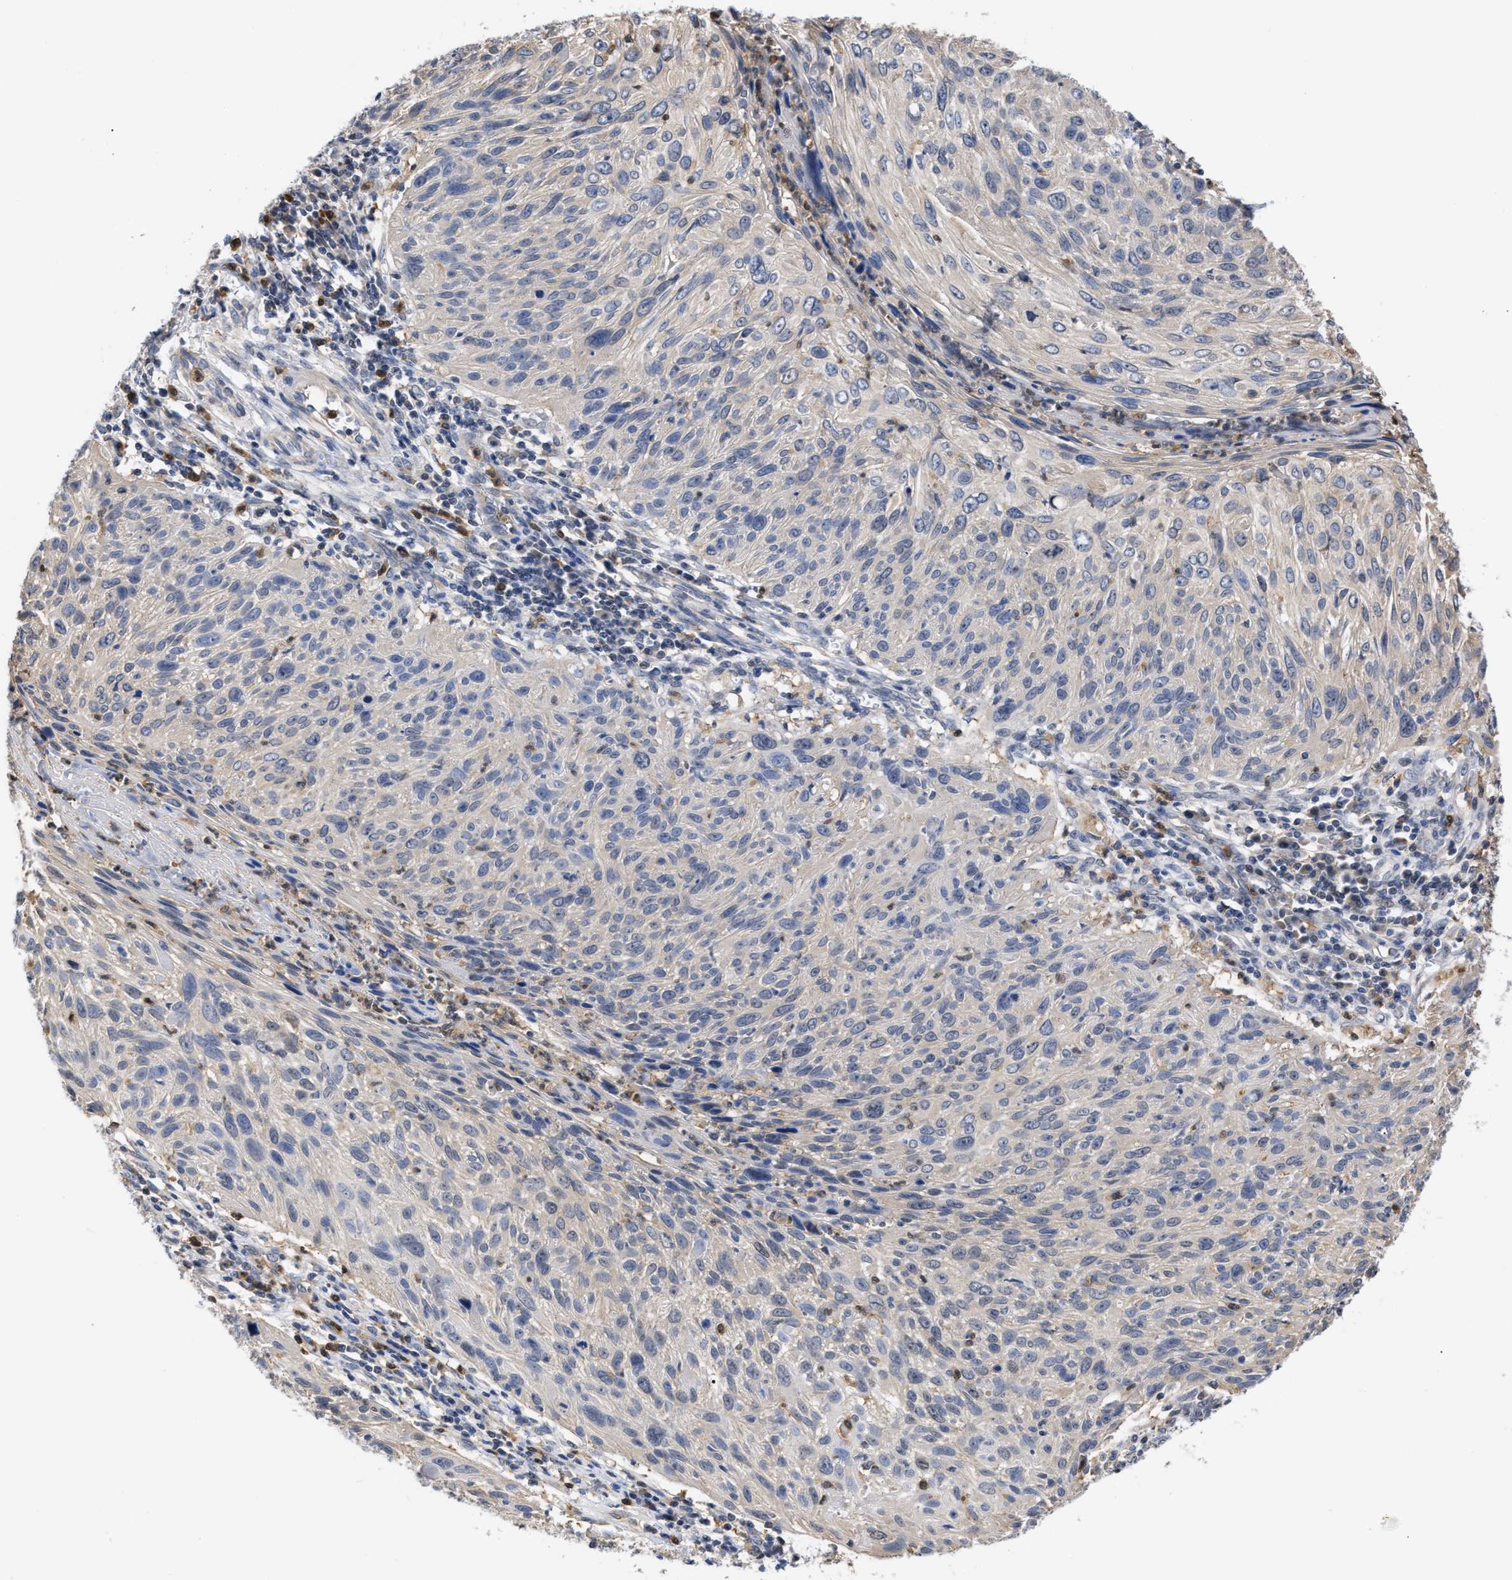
{"staining": {"intensity": "negative", "quantity": "none", "location": "none"}, "tissue": "cervical cancer", "cell_type": "Tumor cells", "image_type": "cancer", "snomed": [{"axis": "morphology", "description": "Squamous cell carcinoma, NOS"}, {"axis": "topography", "description": "Cervix"}], "caption": "There is no significant expression in tumor cells of cervical cancer. (Stains: DAB immunohistochemistry with hematoxylin counter stain, Microscopy: brightfield microscopy at high magnification).", "gene": "KLHDC1", "patient": {"sex": "female", "age": 51}}